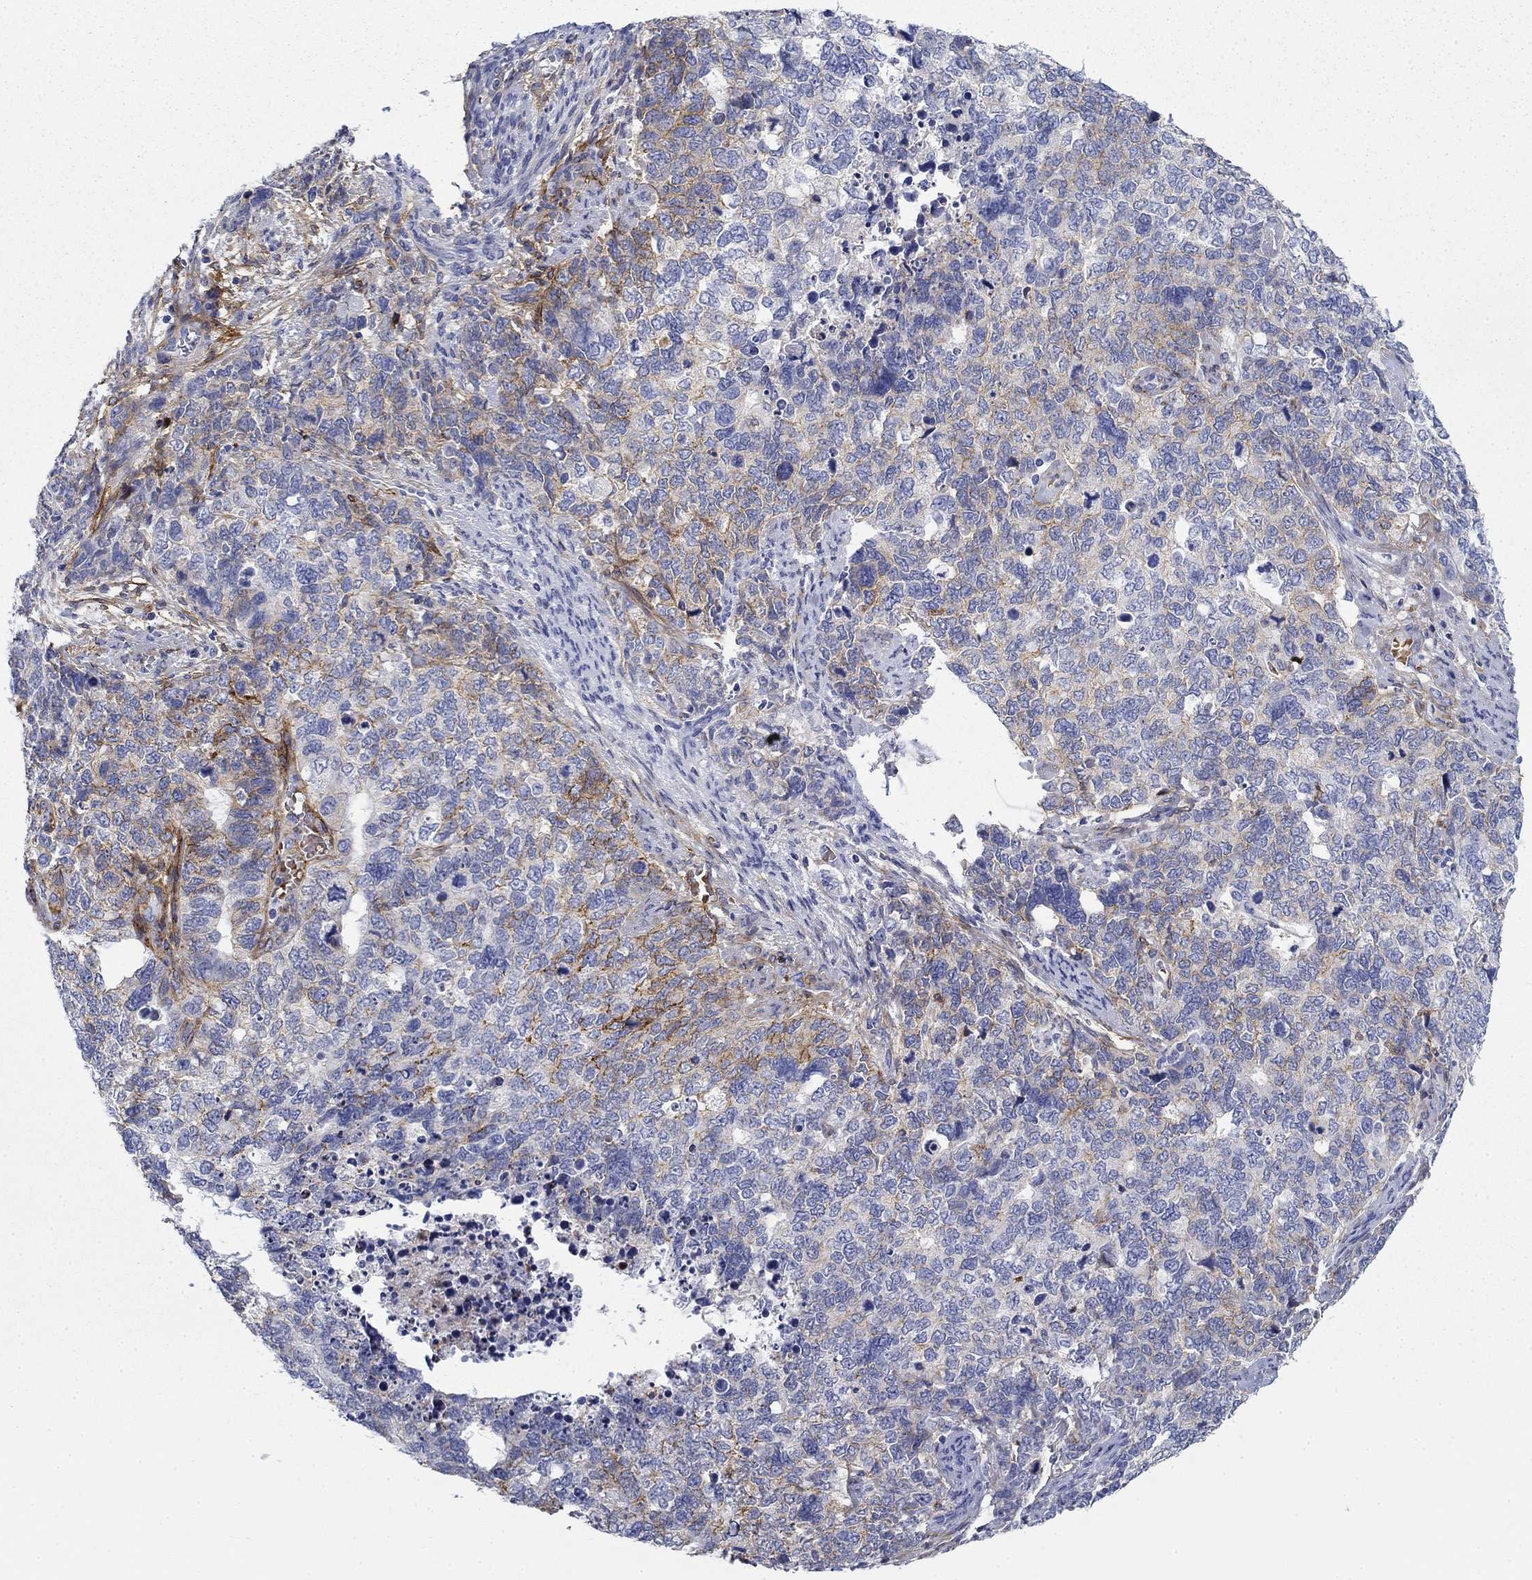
{"staining": {"intensity": "moderate", "quantity": "<25%", "location": "cytoplasmic/membranous"}, "tissue": "cervical cancer", "cell_type": "Tumor cells", "image_type": "cancer", "snomed": [{"axis": "morphology", "description": "Squamous cell carcinoma, NOS"}, {"axis": "topography", "description": "Cervix"}], "caption": "Cervical cancer stained for a protein (brown) exhibits moderate cytoplasmic/membranous positive expression in approximately <25% of tumor cells.", "gene": "GPC1", "patient": {"sex": "female", "age": 63}}